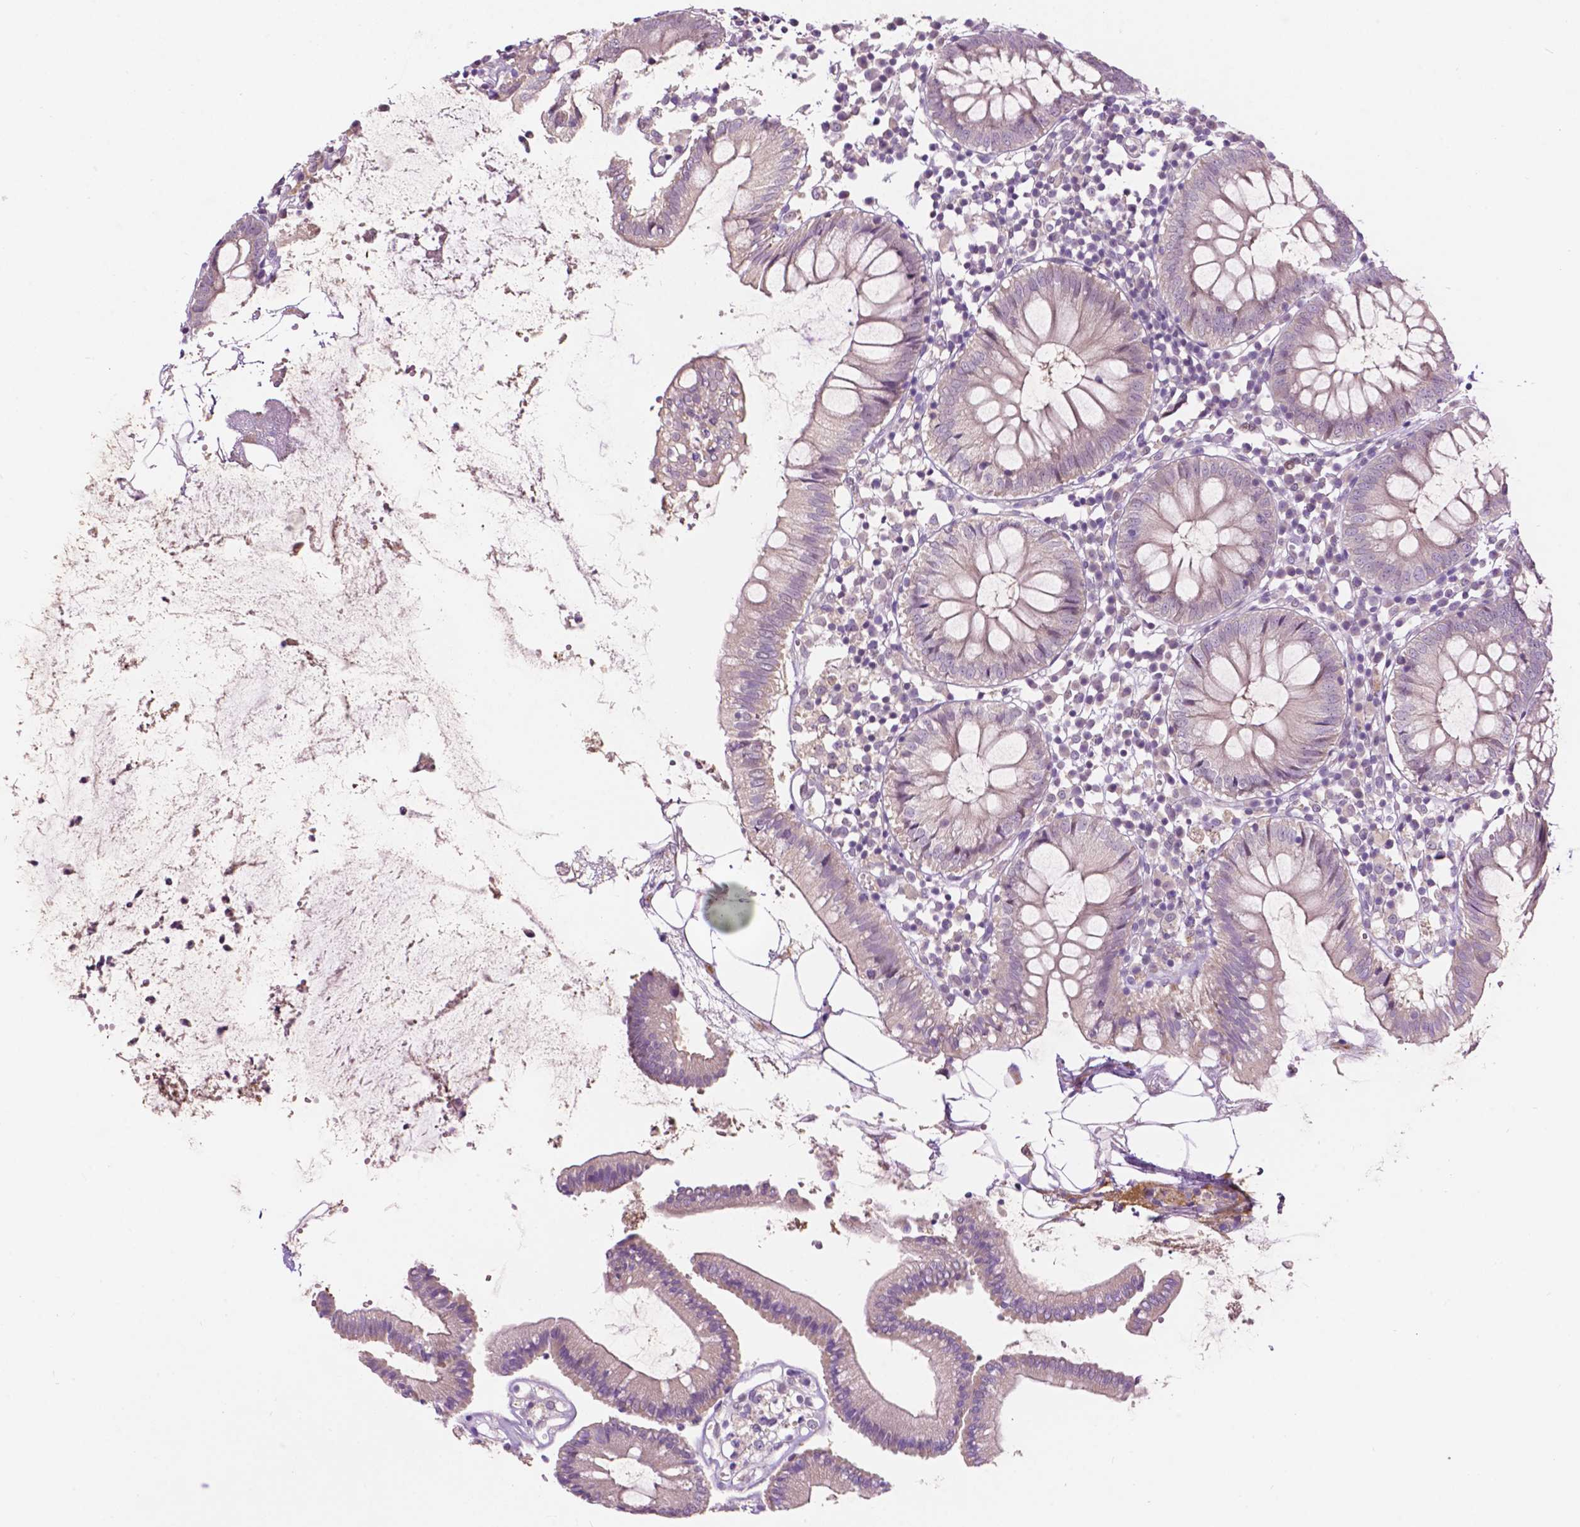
{"staining": {"intensity": "negative", "quantity": "none", "location": "none"}, "tissue": "colon", "cell_type": "Endothelial cells", "image_type": "normal", "snomed": [{"axis": "morphology", "description": "Normal tissue, NOS"}, {"axis": "morphology", "description": "Adenocarcinoma, NOS"}, {"axis": "topography", "description": "Colon"}], "caption": "High power microscopy micrograph of an IHC photomicrograph of unremarkable colon, revealing no significant staining in endothelial cells.", "gene": "TM6SF2", "patient": {"sex": "male", "age": 83}}